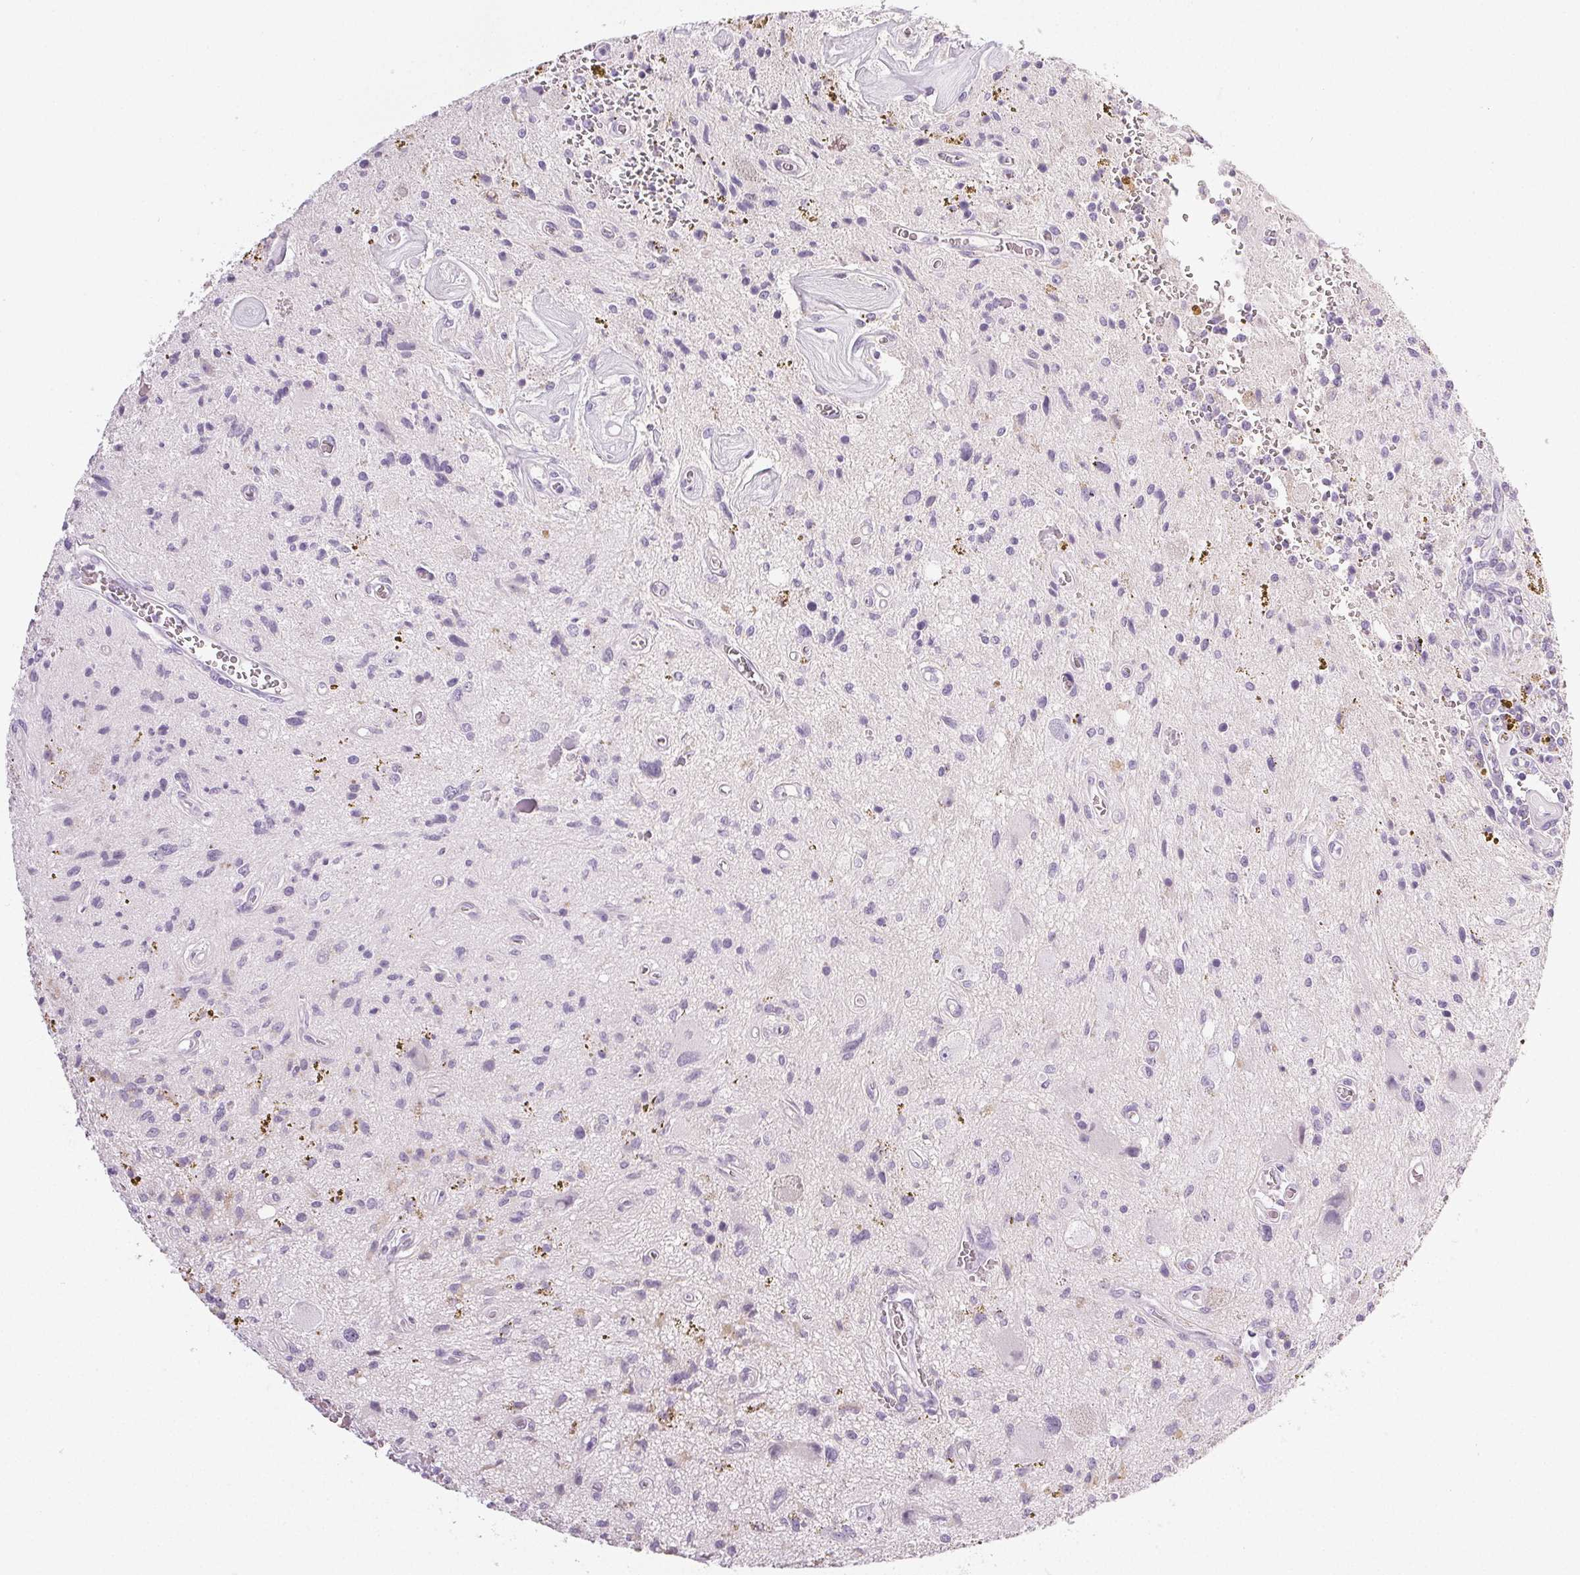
{"staining": {"intensity": "negative", "quantity": "none", "location": "none"}, "tissue": "glioma", "cell_type": "Tumor cells", "image_type": "cancer", "snomed": [{"axis": "morphology", "description": "Glioma, malignant, Low grade"}, {"axis": "topography", "description": "Cerebellum"}], "caption": "The photomicrograph reveals no staining of tumor cells in glioma.", "gene": "COL7A1", "patient": {"sex": "female", "age": 14}}